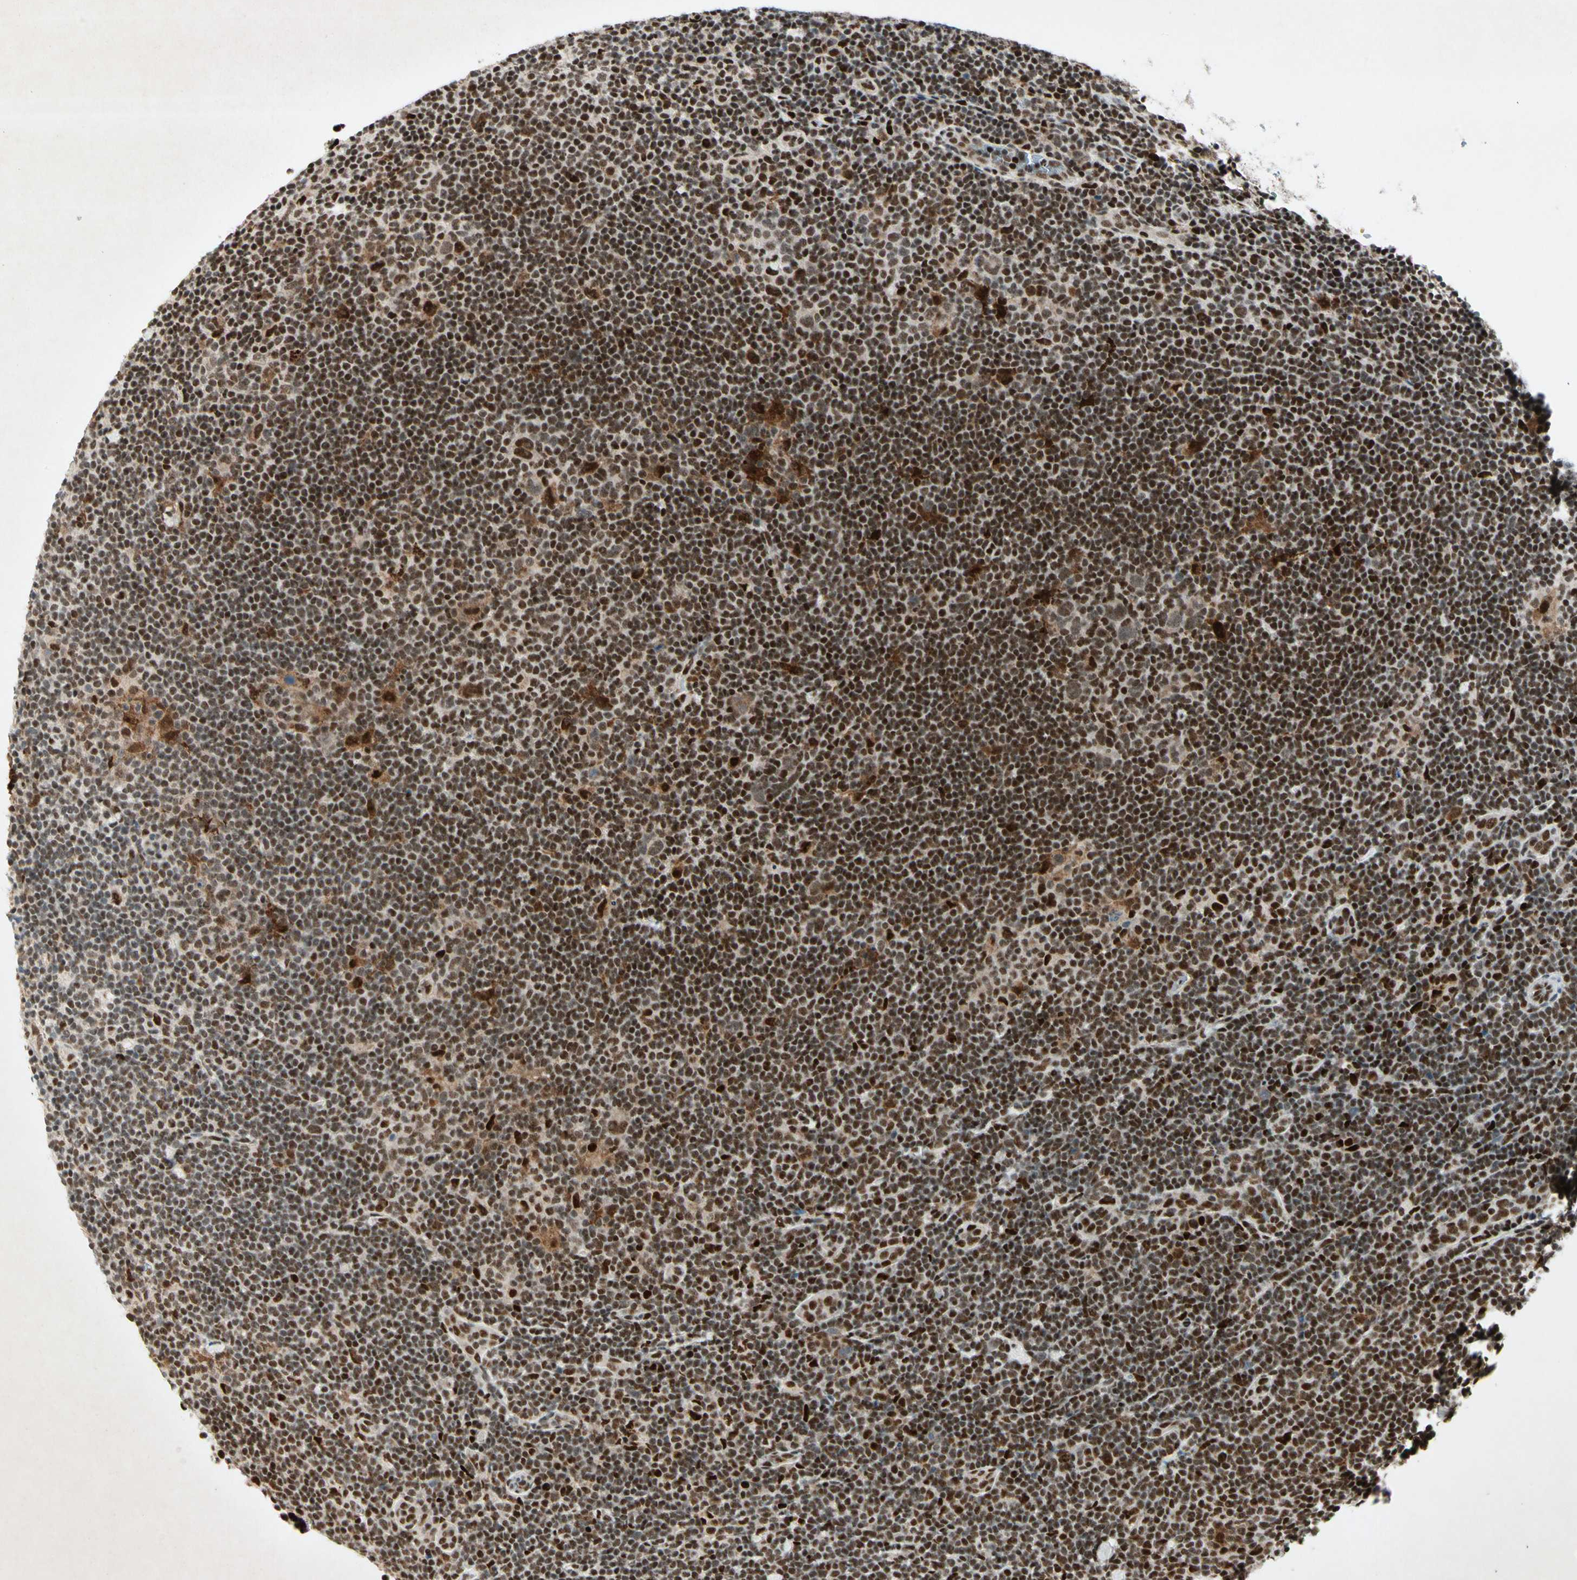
{"staining": {"intensity": "strong", "quantity": ">75%", "location": "cytoplasmic/membranous,nuclear"}, "tissue": "lymphoma", "cell_type": "Tumor cells", "image_type": "cancer", "snomed": [{"axis": "morphology", "description": "Hodgkin's disease, NOS"}, {"axis": "topography", "description": "Lymph node"}], "caption": "A high amount of strong cytoplasmic/membranous and nuclear expression is seen in about >75% of tumor cells in lymphoma tissue.", "gene": "RNF43", "patient": {"sex": "female", "age": 57}}